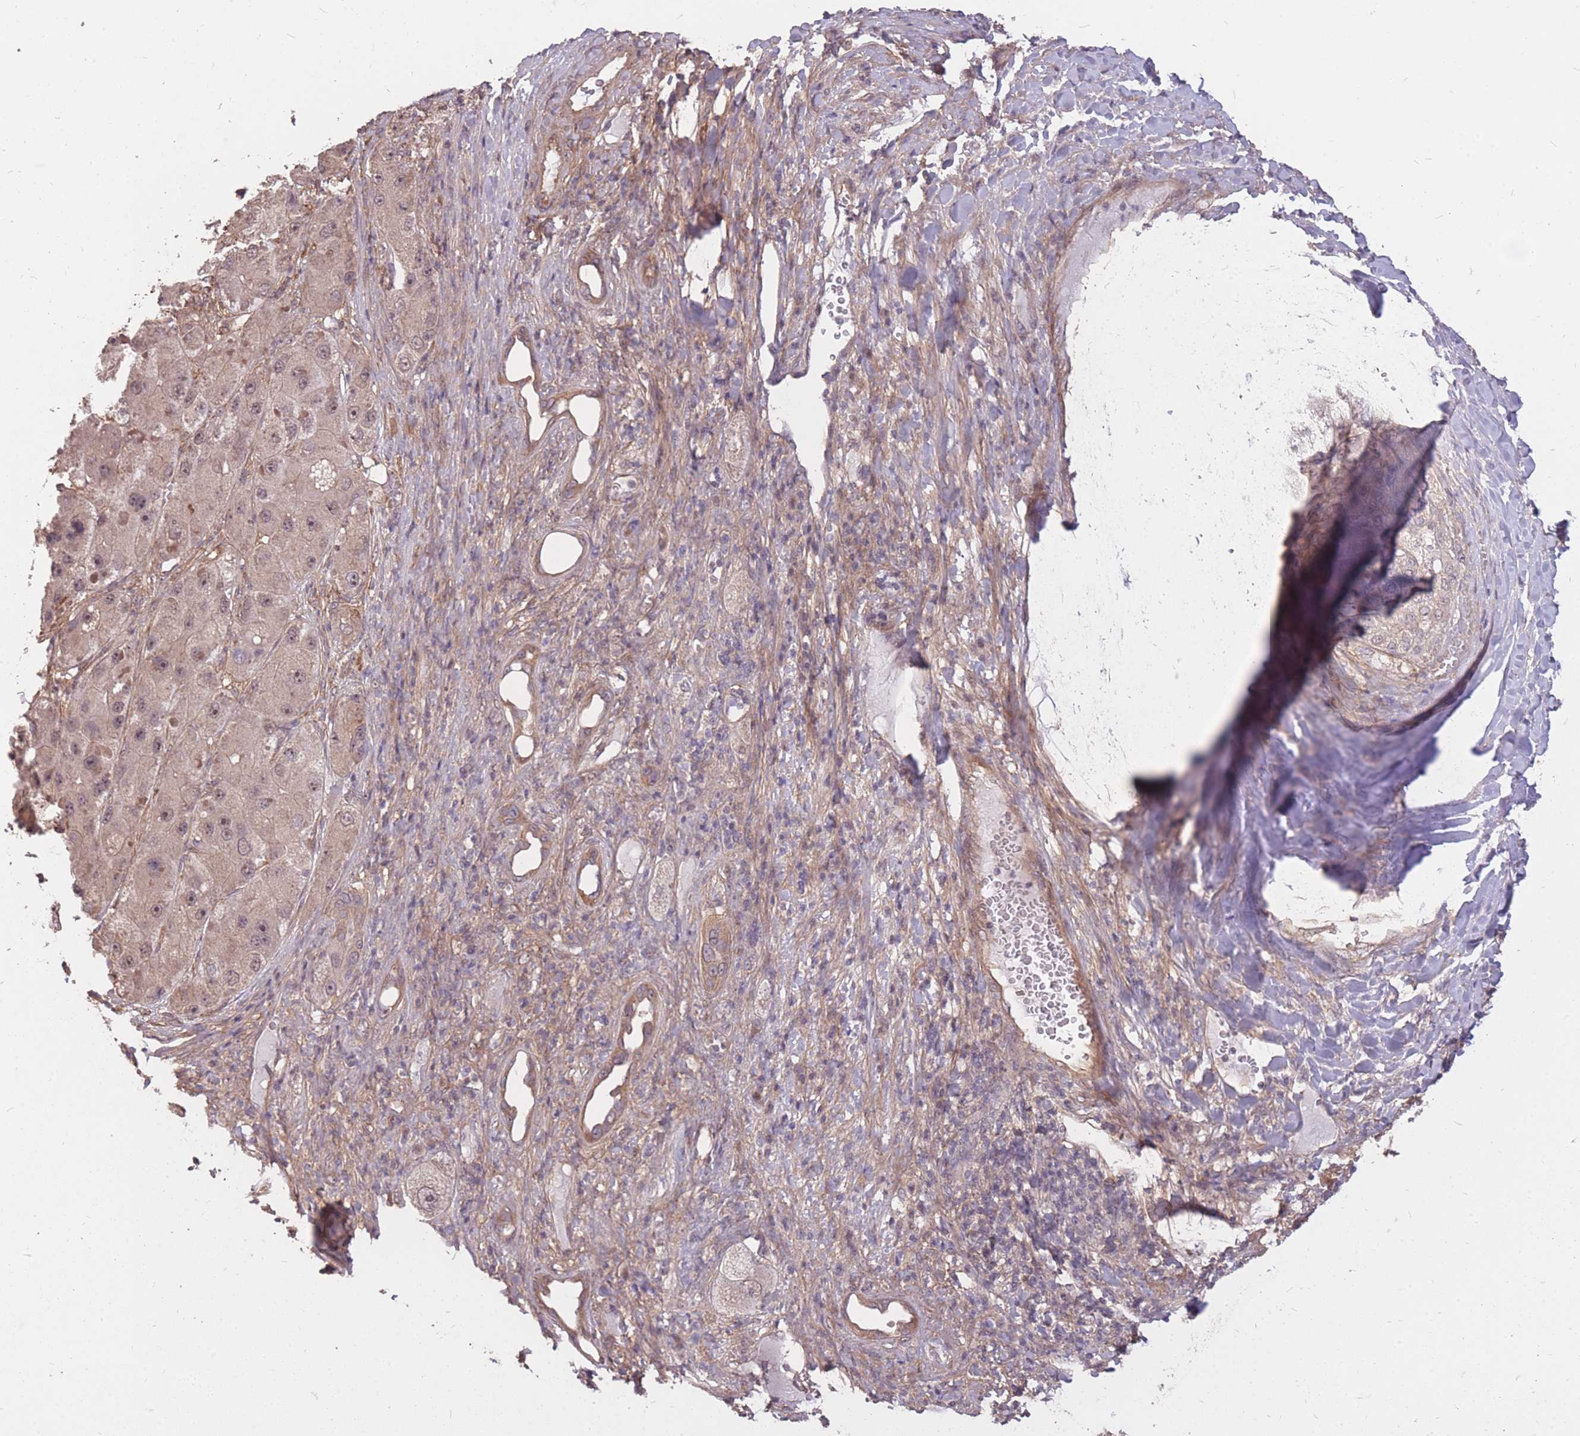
{"staining": {"intensity": "weak", "quantity": ">75%", "location": "cytoplasmic/membranous,nuclear"}, "tissue": "liver cancer", "cell_type": "Tumor cells", "image_type": "cancer", "snomed": [{"axis": "morphology", "description": "Carcinoma, Hepatocellular, NOS"}, {"axis": "topography", "description": "Liver"}], "caption": "A brown stain labels weak cytoplasmic/membranous and nuclear expression of a protein in liver cancer (hepatocellular carcinoma) tumor cells.", "gene": "DYNC1LI2", "patient": {"sex": "female", "age": 73}}